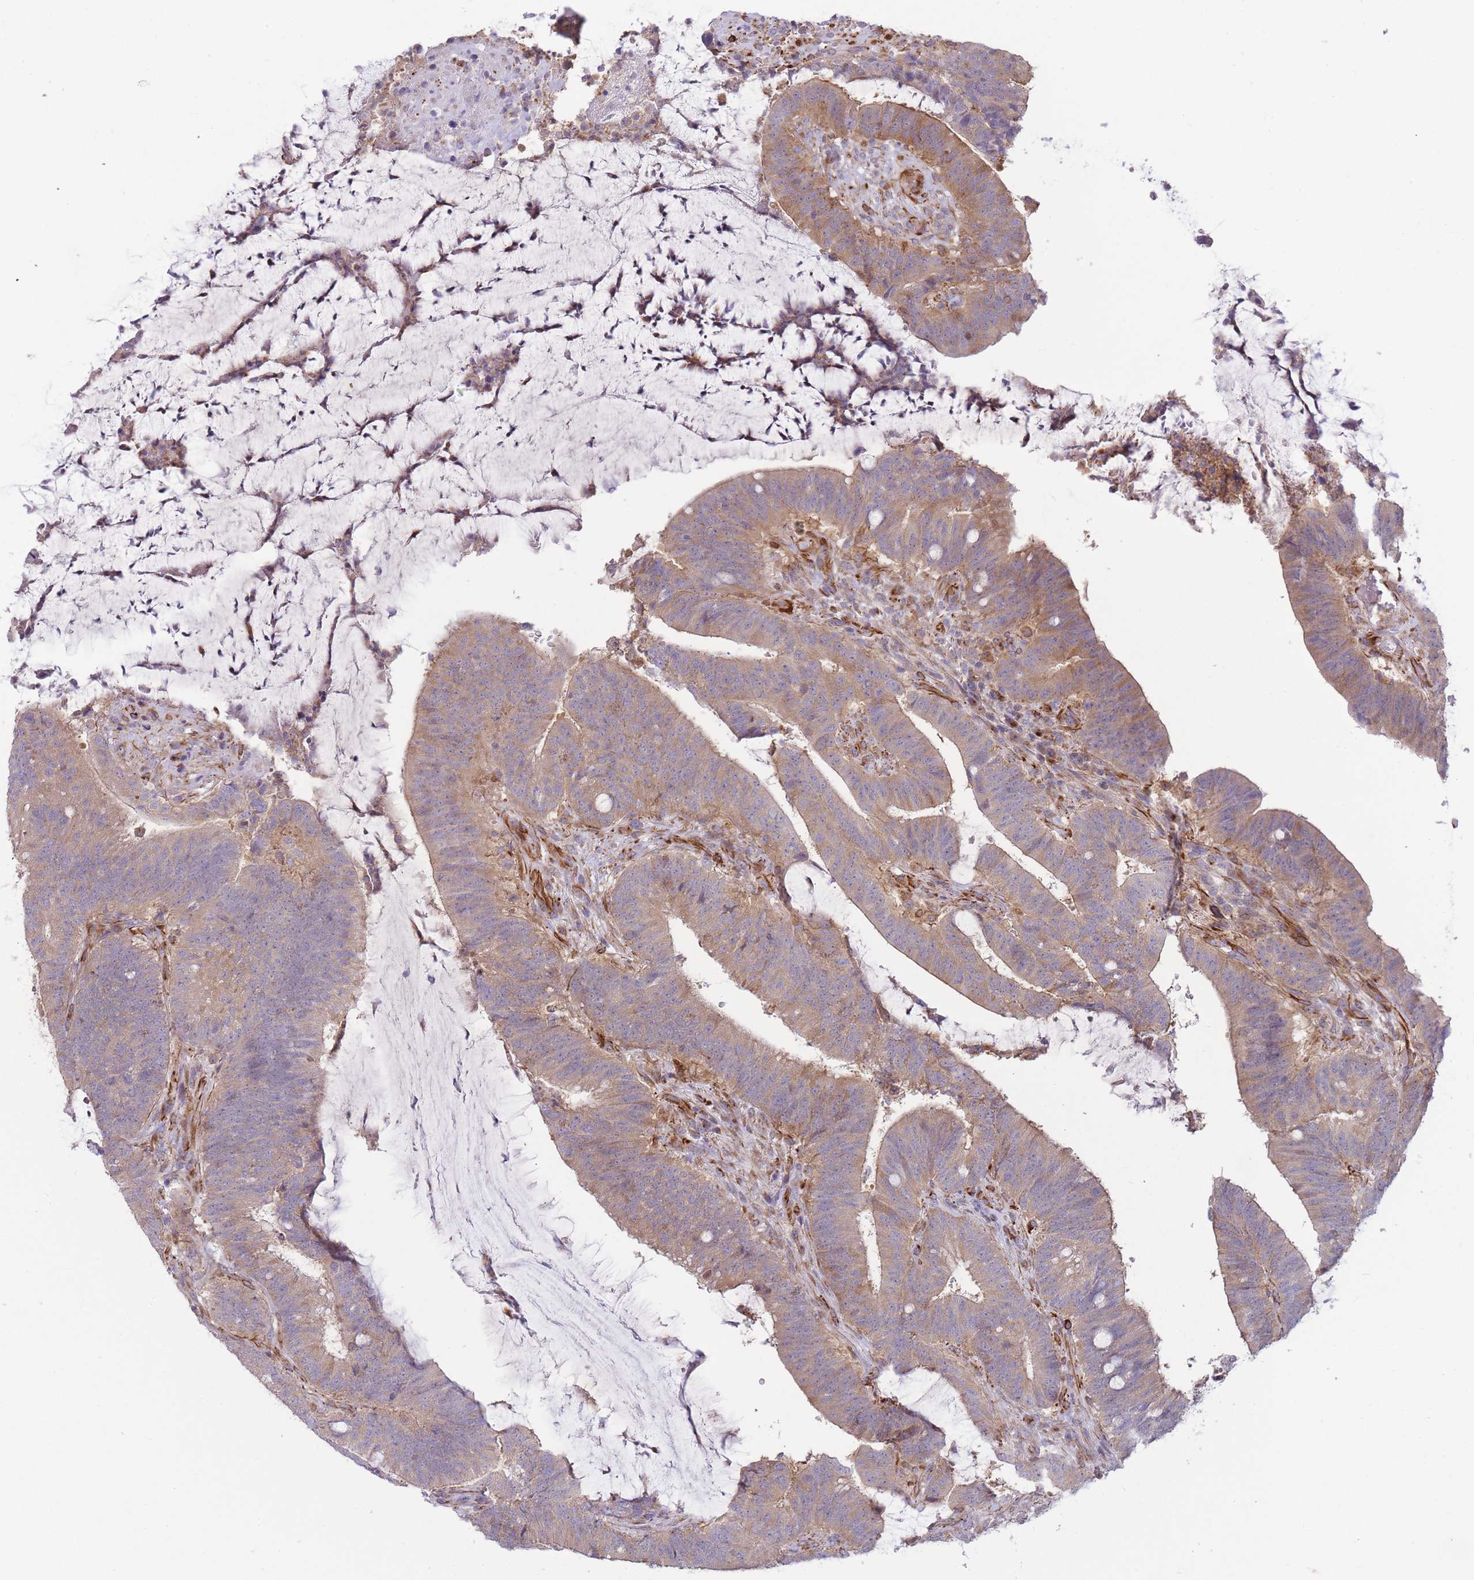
{"staining": {"intensity": "weak", "quantity": "25%-75%", "location": "cytoplasmic/membranous"}, "tissue": "colorectal cancer", "cell_type": "Tumor cells", "image_type": "cancer", "snomed": [{"axis": "morphology", "description": "Adenocarcinoma, NOS"}, {"axis": "topography", "description": "Colon"}], "caption": "There is low levels of weak cytoplasmic/membranous positivity in tumor cells of colorectal cancer, as demonstrated by immunohistochemical staining (brown color).", "gene": "ECPAS", "patient": {"sex": "female", "age": 43}}